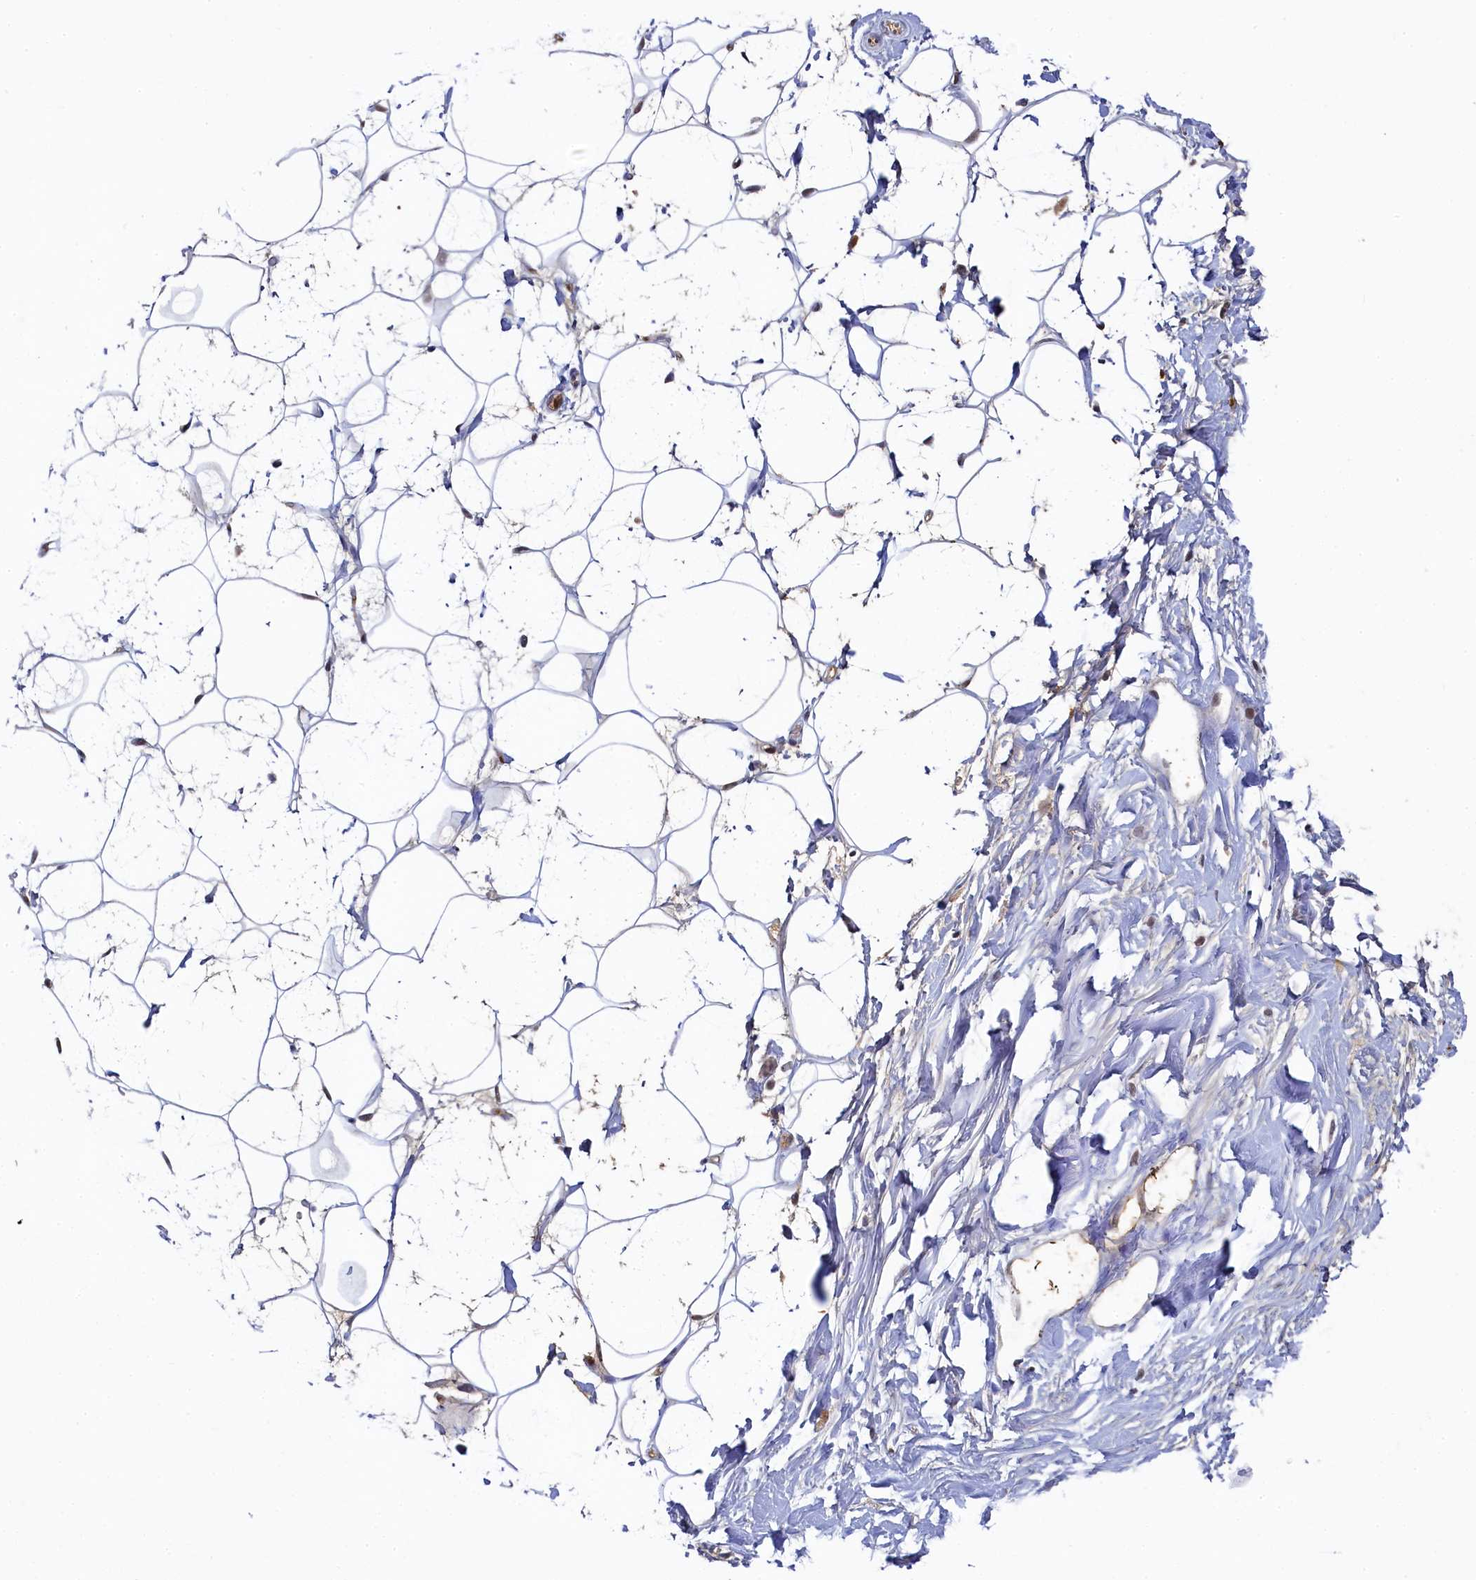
{"staining": {"intensity": "weak", "quantity": "<25%", "location": "cytoplasmic/membranous"}, "tissue": "adipose tissue", "cell_type": "Adipocytes", "image_type": "normal", "snomed": [{"axis": "morphology", "description": "Normal tissue, NOS"}, {"axis": "topography", "description": "Breast"}], "caption": "Immunohistochemical staining of normal human adipose tissue reveals no significant staining in adipocytes. The staining is performed using DAB (3,3'-diaminobenzidine) brown chromogen with nuclei counter-stained in using hematoxylin.", "gene": "INTS14", "patient": {"sex": "female", "age": 26}}